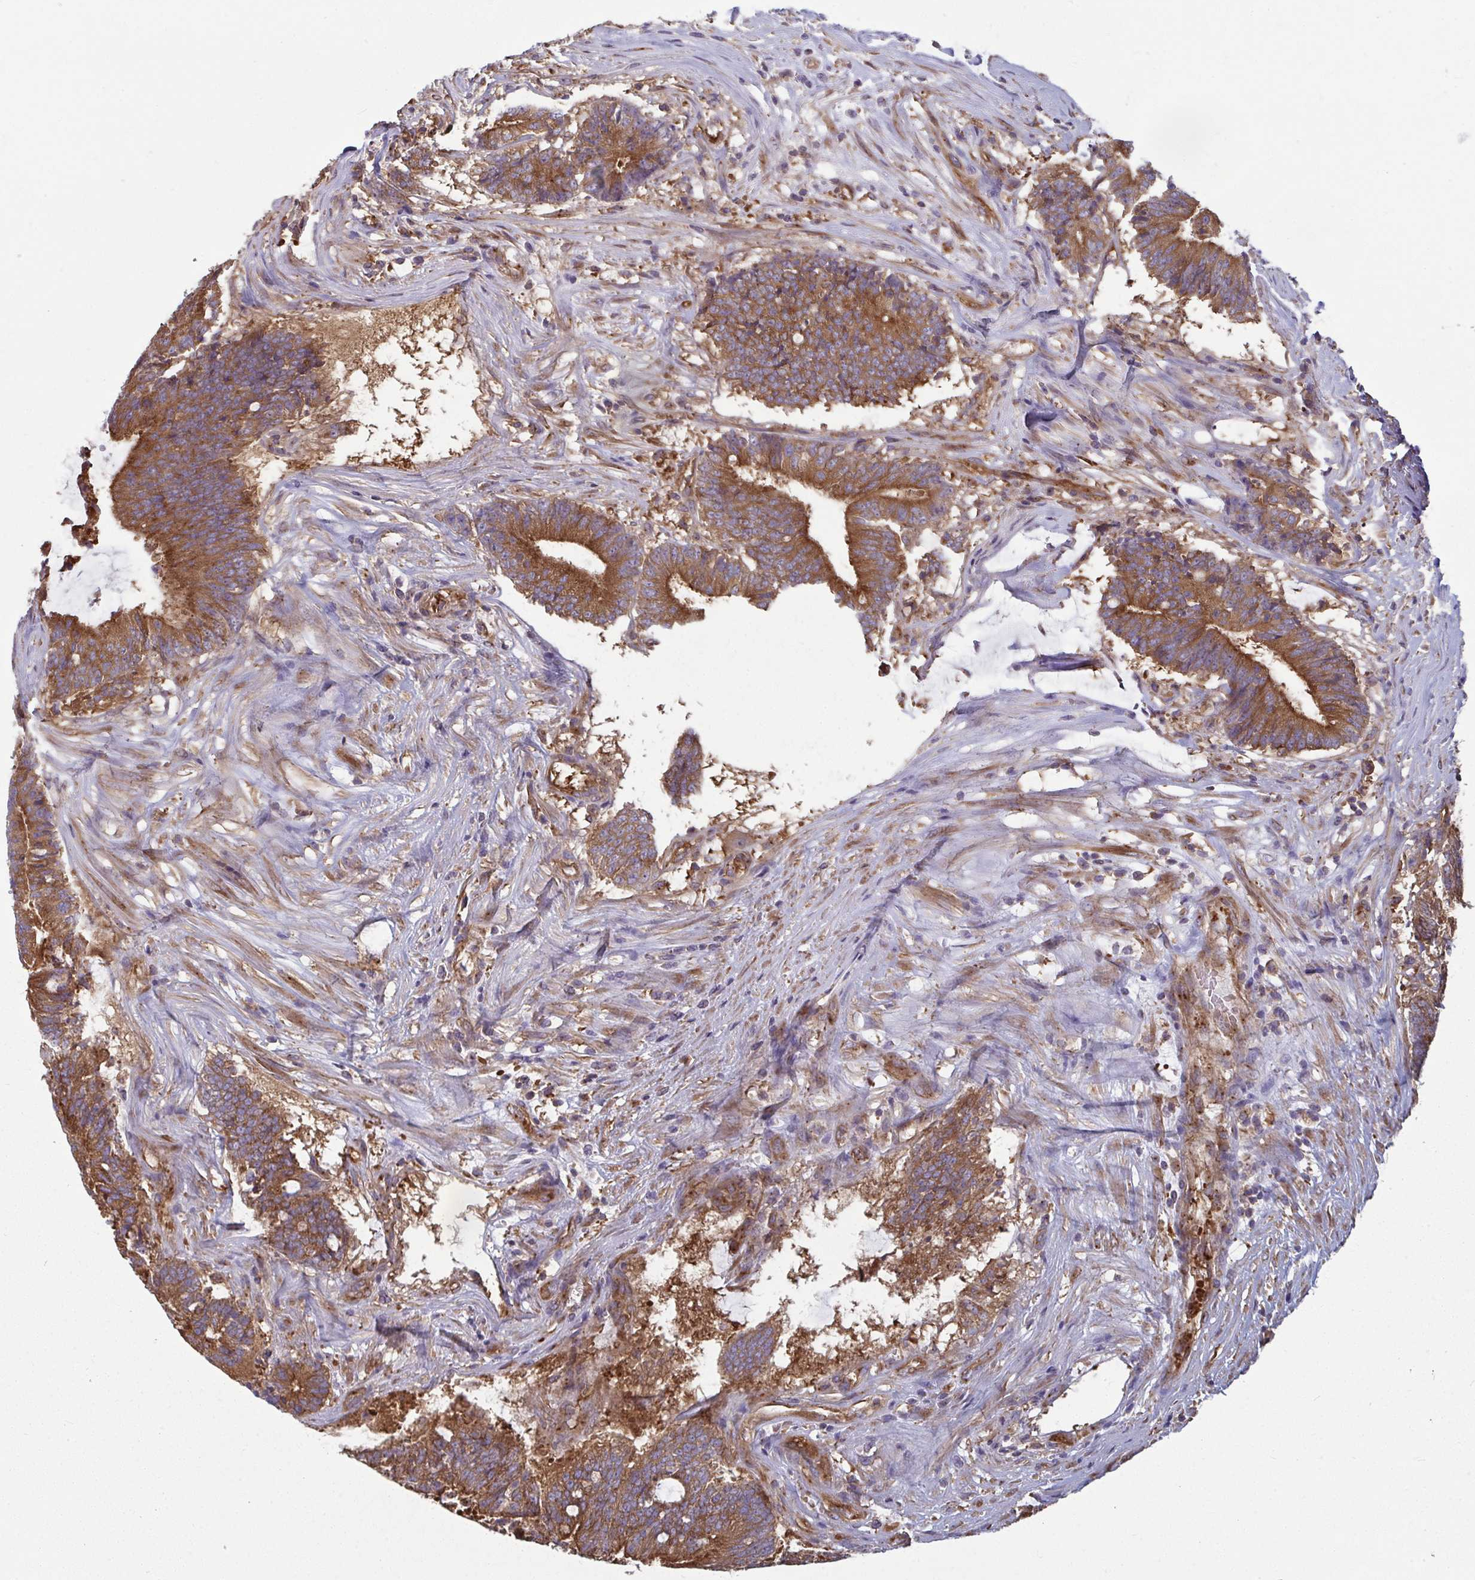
{"staining": {"intensity": "strong", "quantity": ">75%", "location": "cytoplasmic/membranous"}, "tissue": "colorectal cancer", "cell_type": "Tumor cells", "image_type": "cancer", "snomed": [{"axis": "morphology", "description": "Adenocarcinoma, NOS"}, {"axis": "topography", "description": "Colon"}], "caption": "IHC (DAB) staining of human colorectal cancer reveals strong cytoplasmic/membranous protein expression in approximately >75% of tumor cells.", "gene": "DYNC1I2", "patient": {"sex": "female", "age": 43}}